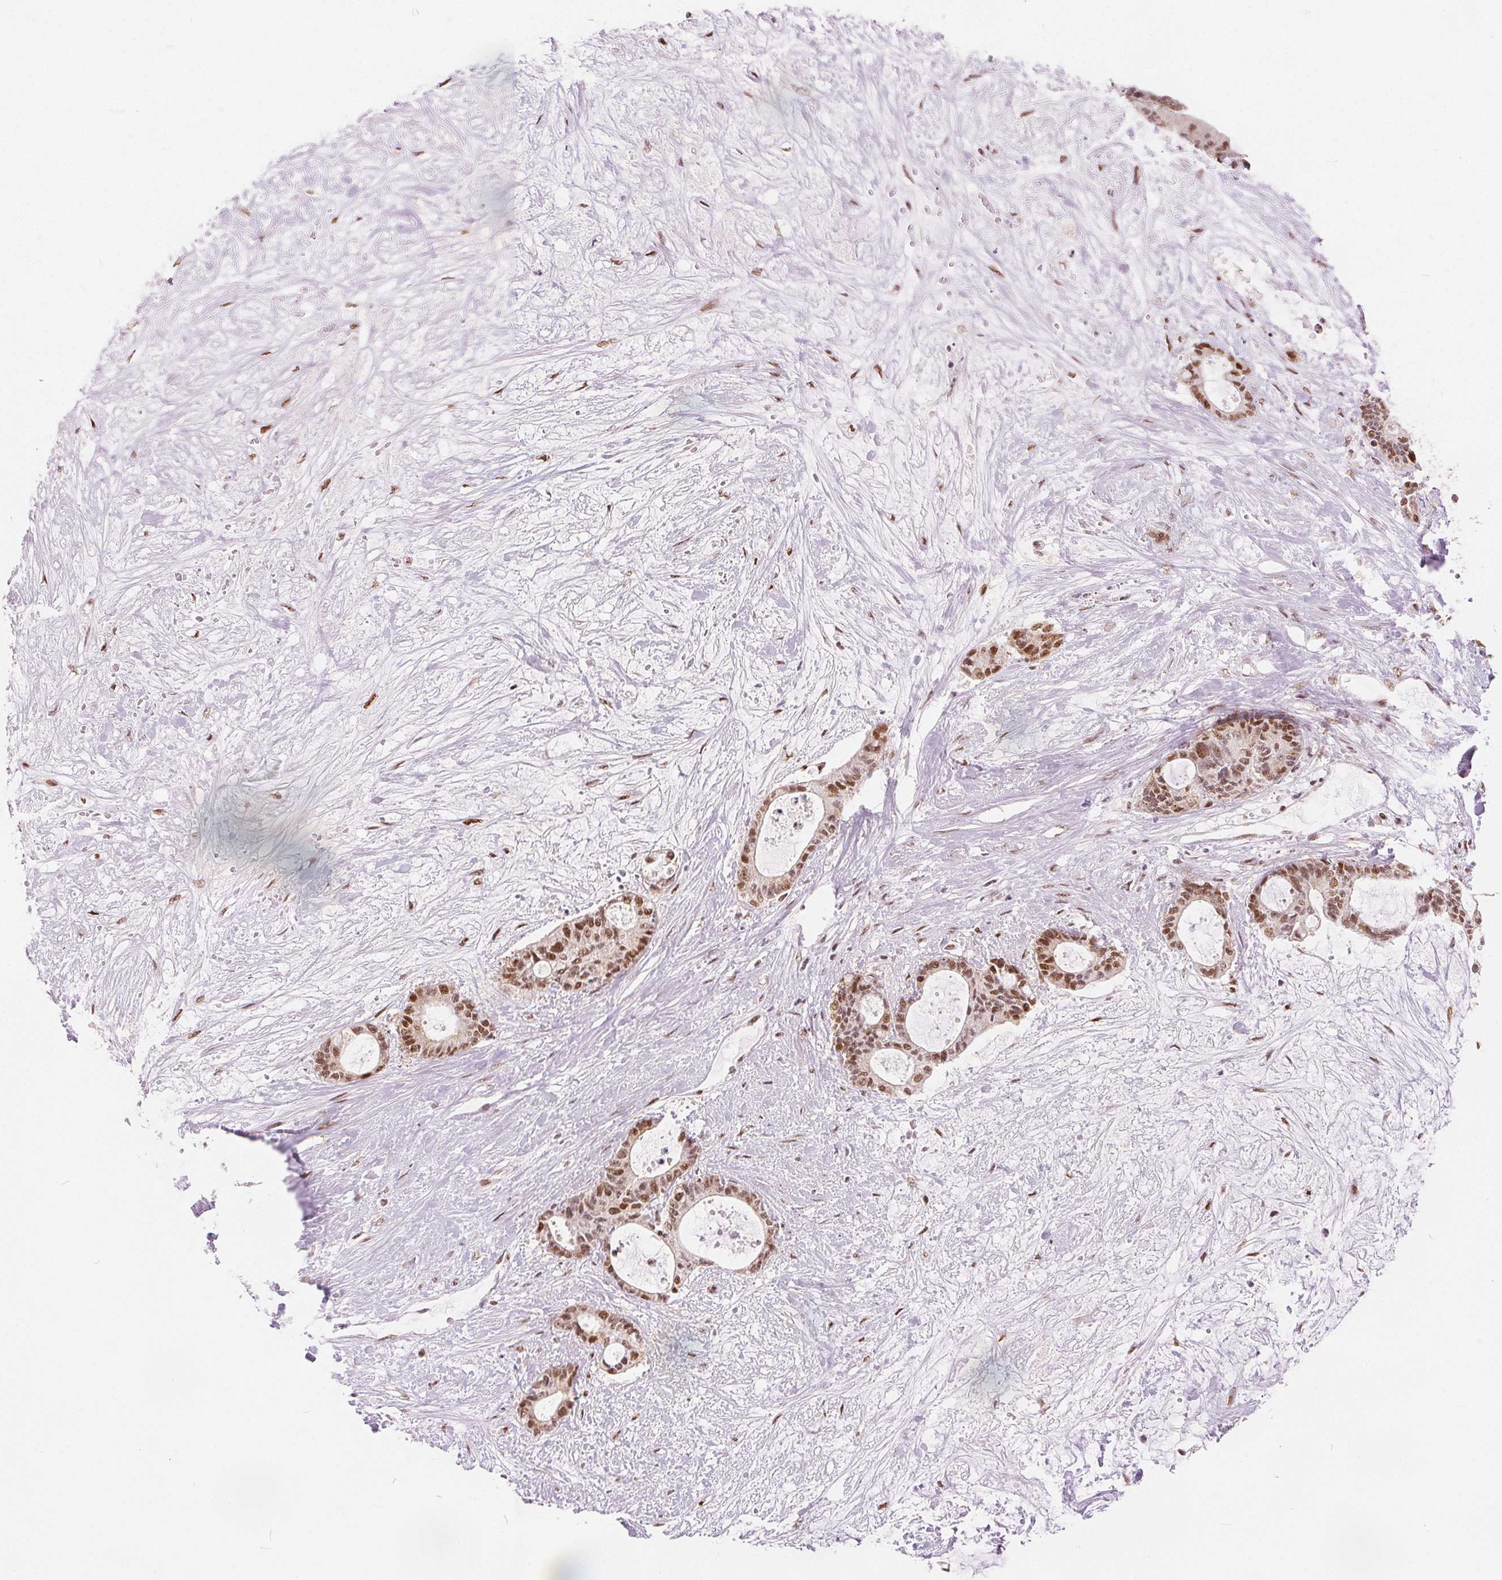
{"staining": {"intensity": "moderate", "quantity": ">75%", "location": "nuclear"}, "tissue": "liver cancer", "cell_type": "Tumor cells", "image_type": "cancer", "snomed": [{"axis": "morphology", "description": "Normal tissue, NOS"}, {"axis": "morphology", "description": "Cholangiocarcinoma"}, {"axis": "topography", "description": "Liver"}, {"axis": "topography", "description": "Peripheral nerve tissue"}], "caption": "About >75% of tumor cells in liver cancer exhibit moderate nuclear protein staining as visualized by brown immunohistochemical staining.", "gene": "ZNF703", "patient": {"sex": "female", "age": 73}}